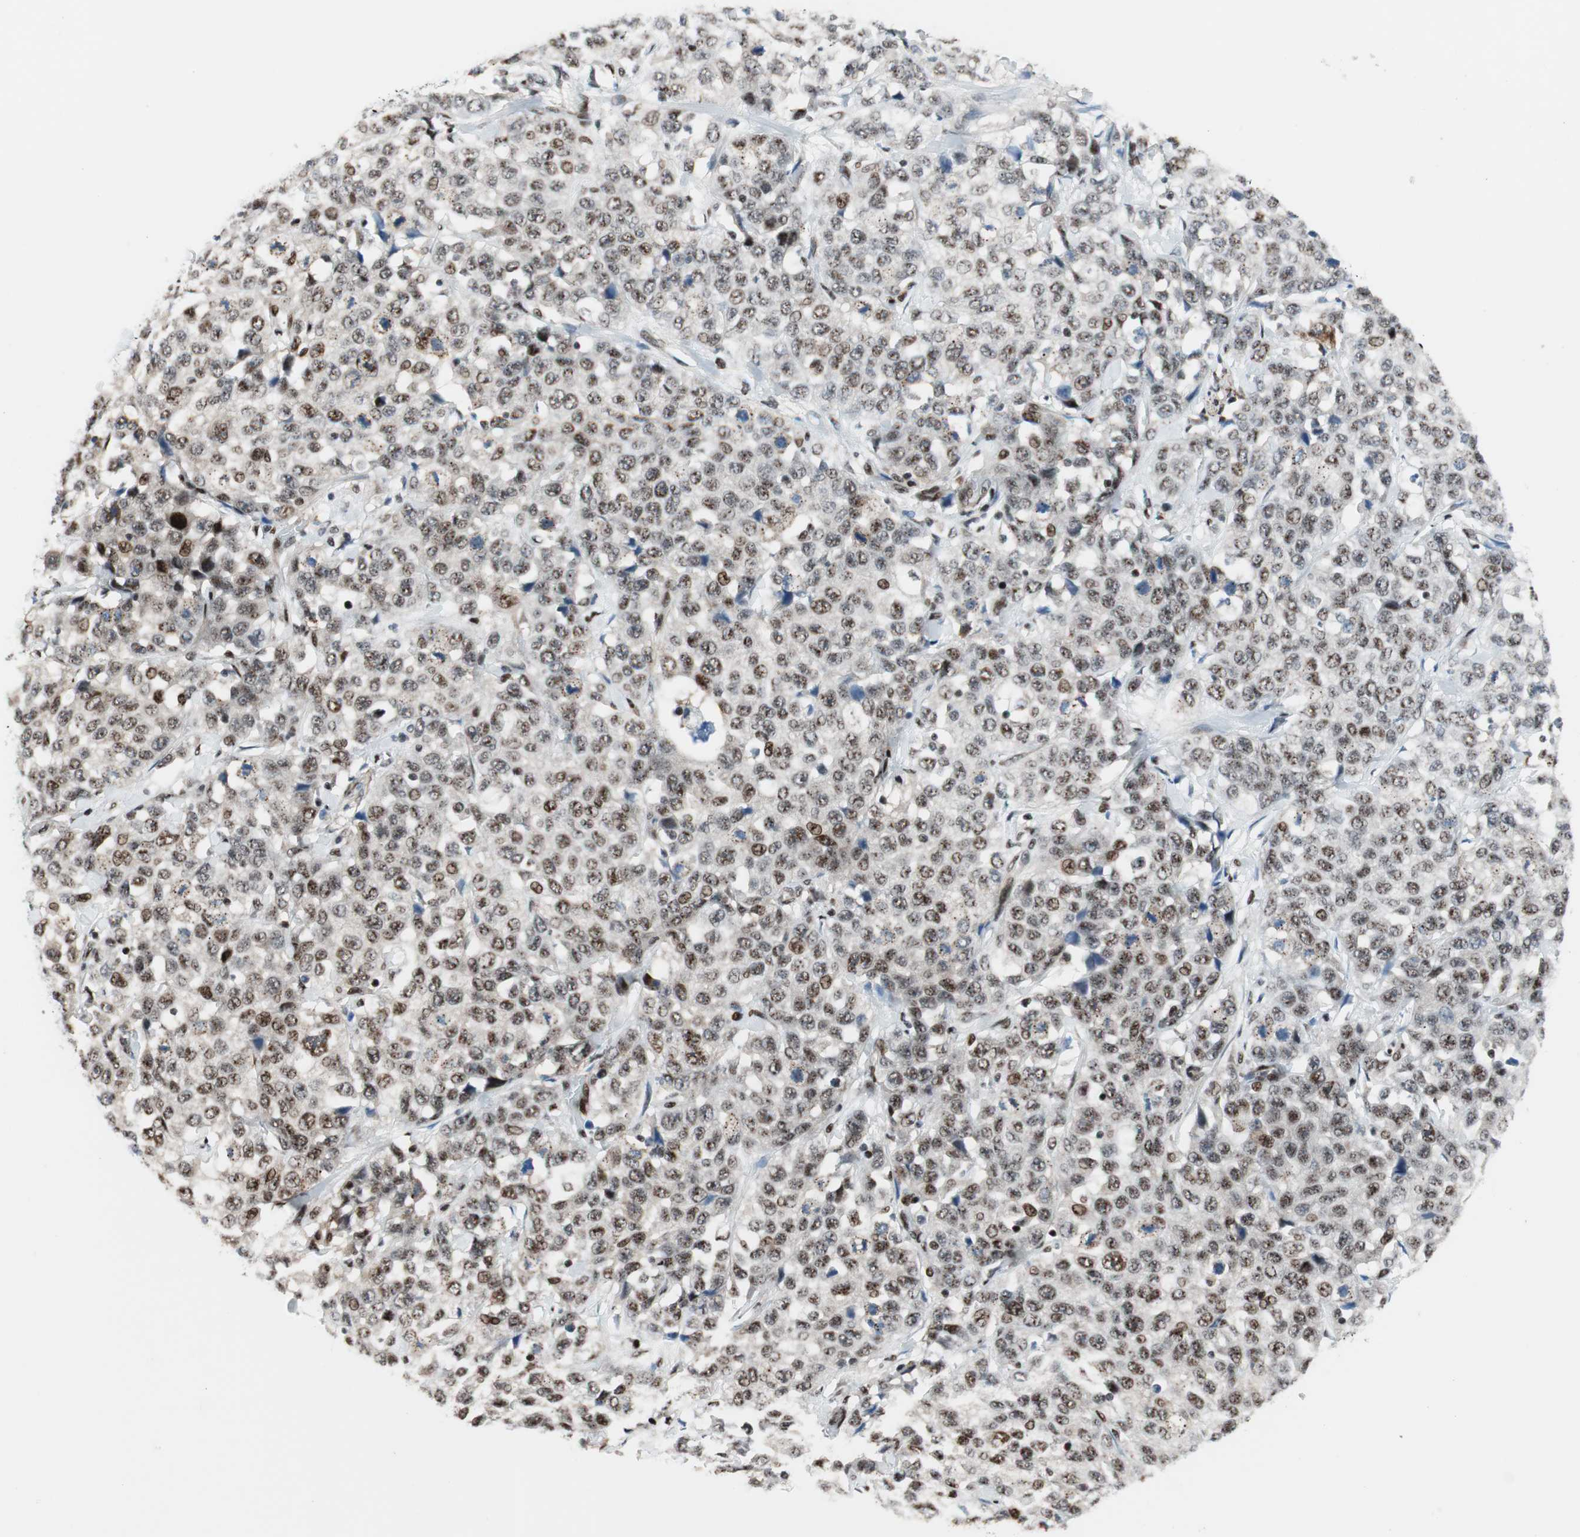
{"staining": {"intensity": "moderate", "quantity": "25%-75%", "location": "nuclear"}, "tissue": "stomach cancer", "cell_type": "Tumor cells", "image_type": "cancer", "snomed": [{"axis": "morphology", "description": "Normal tissue, NOS"}, {"axis": "morphology", "description": "Adenocarcinoma, NOS"}, {"axis": "topography", "description": "Stomach"}], "caption": "Protein staining reveals moderate nuclear expression in about 25%-75% of tumor cells in stomach cancer (adenocarcinoma).", "gene": "FBXO44", "patient": {"sex": "male", "age": 48}}